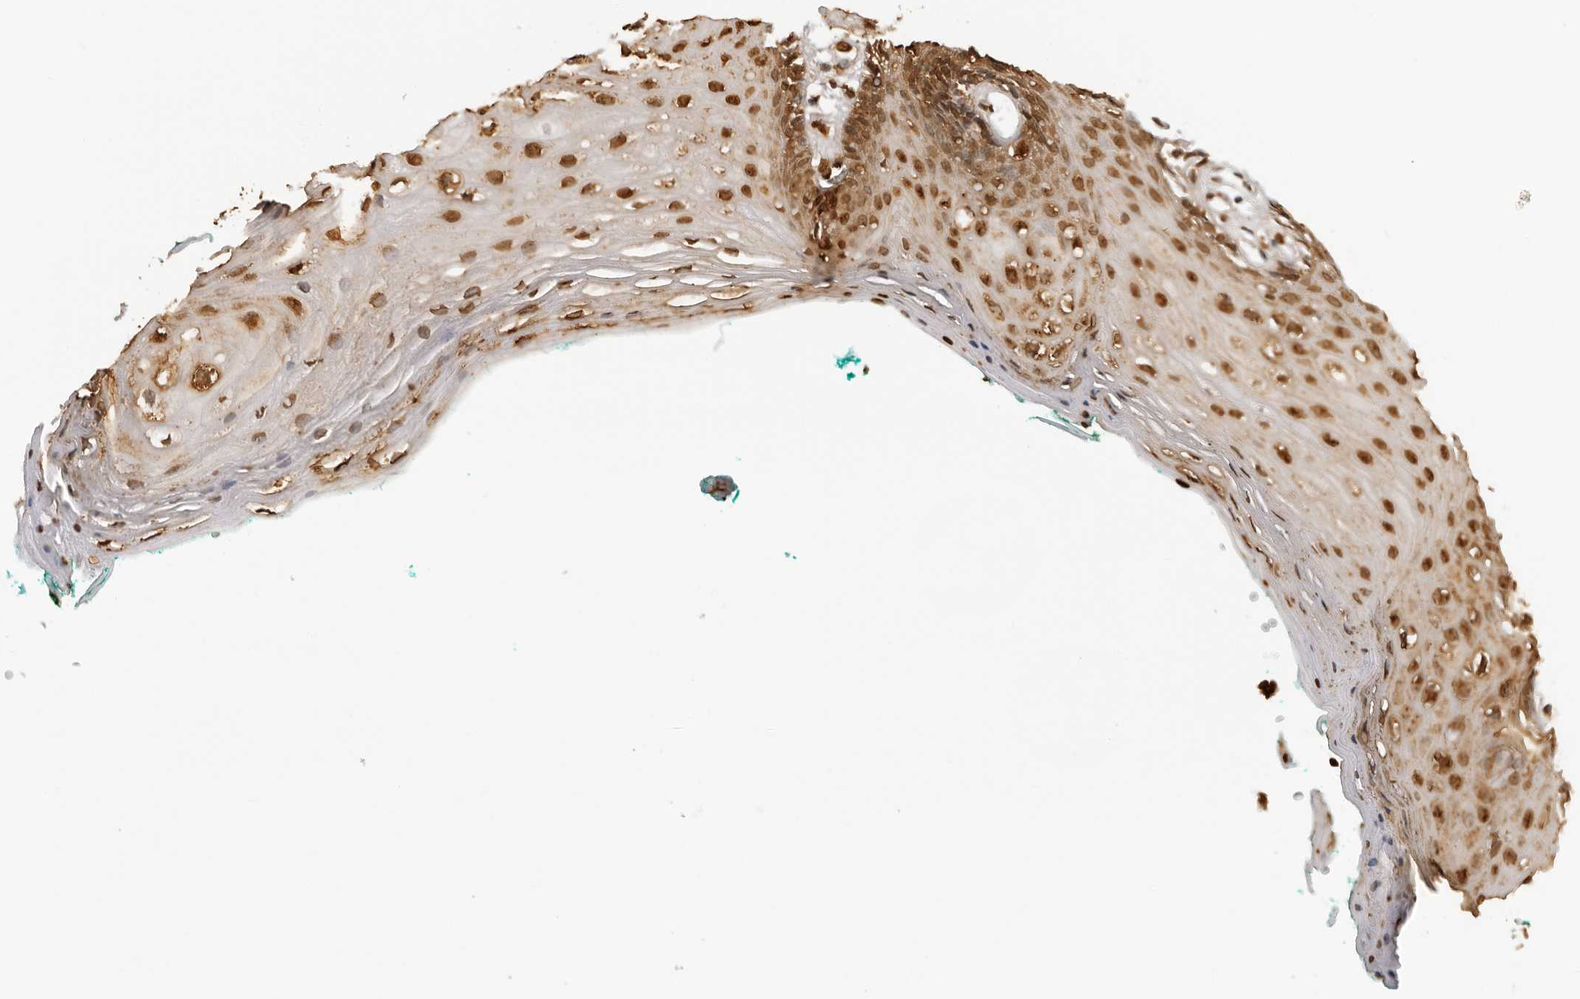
{"staining": {"intensity": "strong", "quantity": ">75%", "location": "nuclear"}, "tissue": "oral mucosa", "cell_type": "Squamous epithelial cells", "image_type": "normal", "snomed": [{"axis": "morphology", "description": "Normal tissue, NOS"}, {"axis": "topography", "description": "Skeletal muscle"}, {"axis": "topography", "description": "Oral tissue"}, {"axis": "topography", "description": "Peripheral nerve tissue"}], "caption": "Immunohistochemistry (IHC) micrograph of benign oral mucosa stained for a protein (brown), which reveals high levels of strong nuclear staining in about >75% of squamous epithelial cells.", "gene": "ZFP91", "patient": {"sex": "female", "age": 84}}